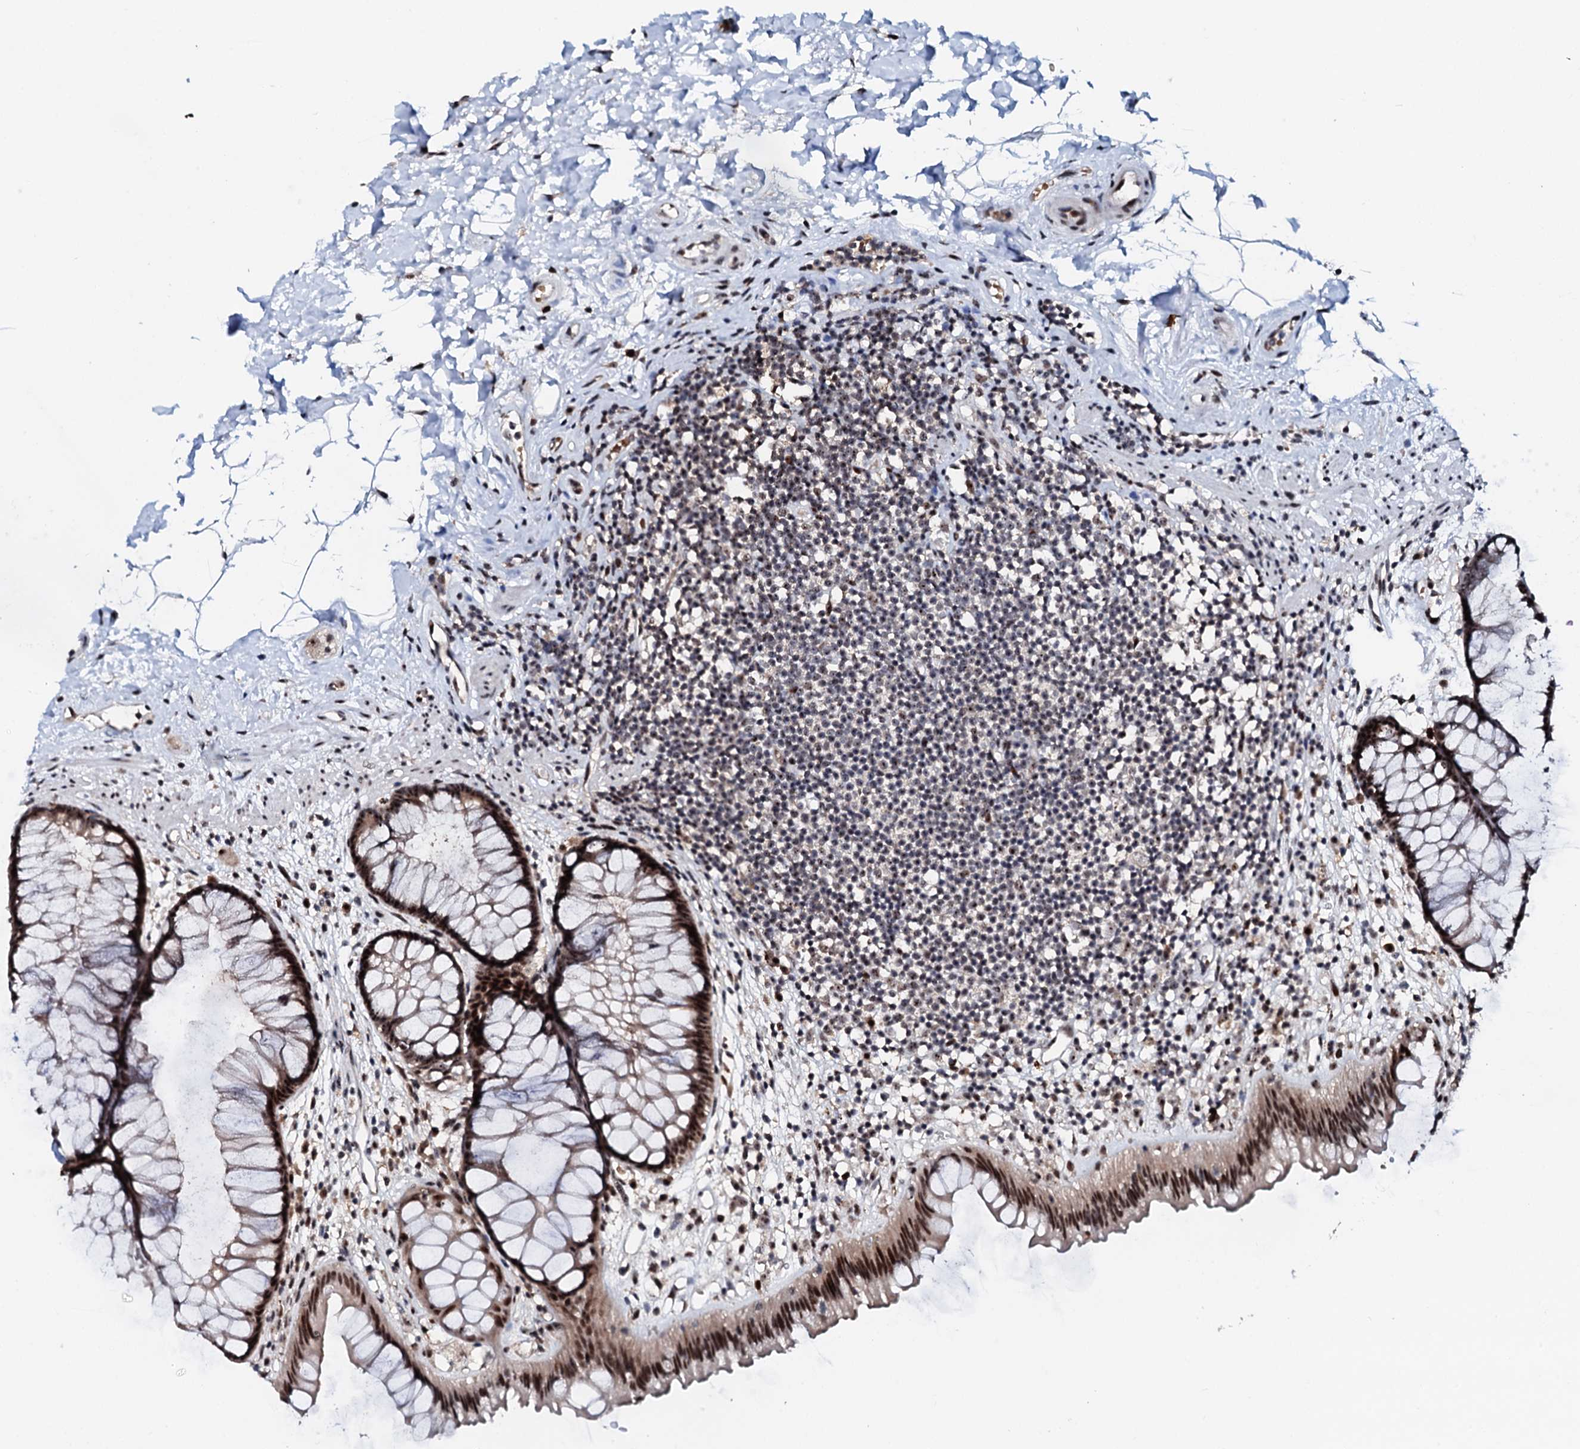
{"staining": {"intensity": "strong", "quantity": ">75%", "location": "nuclear"}, "tissue": "rectum", "cell_type": "Glandular cells", "image_type": "normal", "snomed": [{"axis": "morphology", "description": "Normal tissue, NOS"}, {"axis": "topography", "description": "Rectum"}], "caption": "The micrograph displays staining of unremarkable rectum, revealing strong nuclear protein positivity (brown color) within glandular cells. The staining is performed using DAB (3,3'-diaminobenzidine) brown chromogen to label protein expression. The nuclei are counter-stained blue using hematoxylin.", "gene": "NEUROG3", "patient": {"sex": "male", "age": 51}}